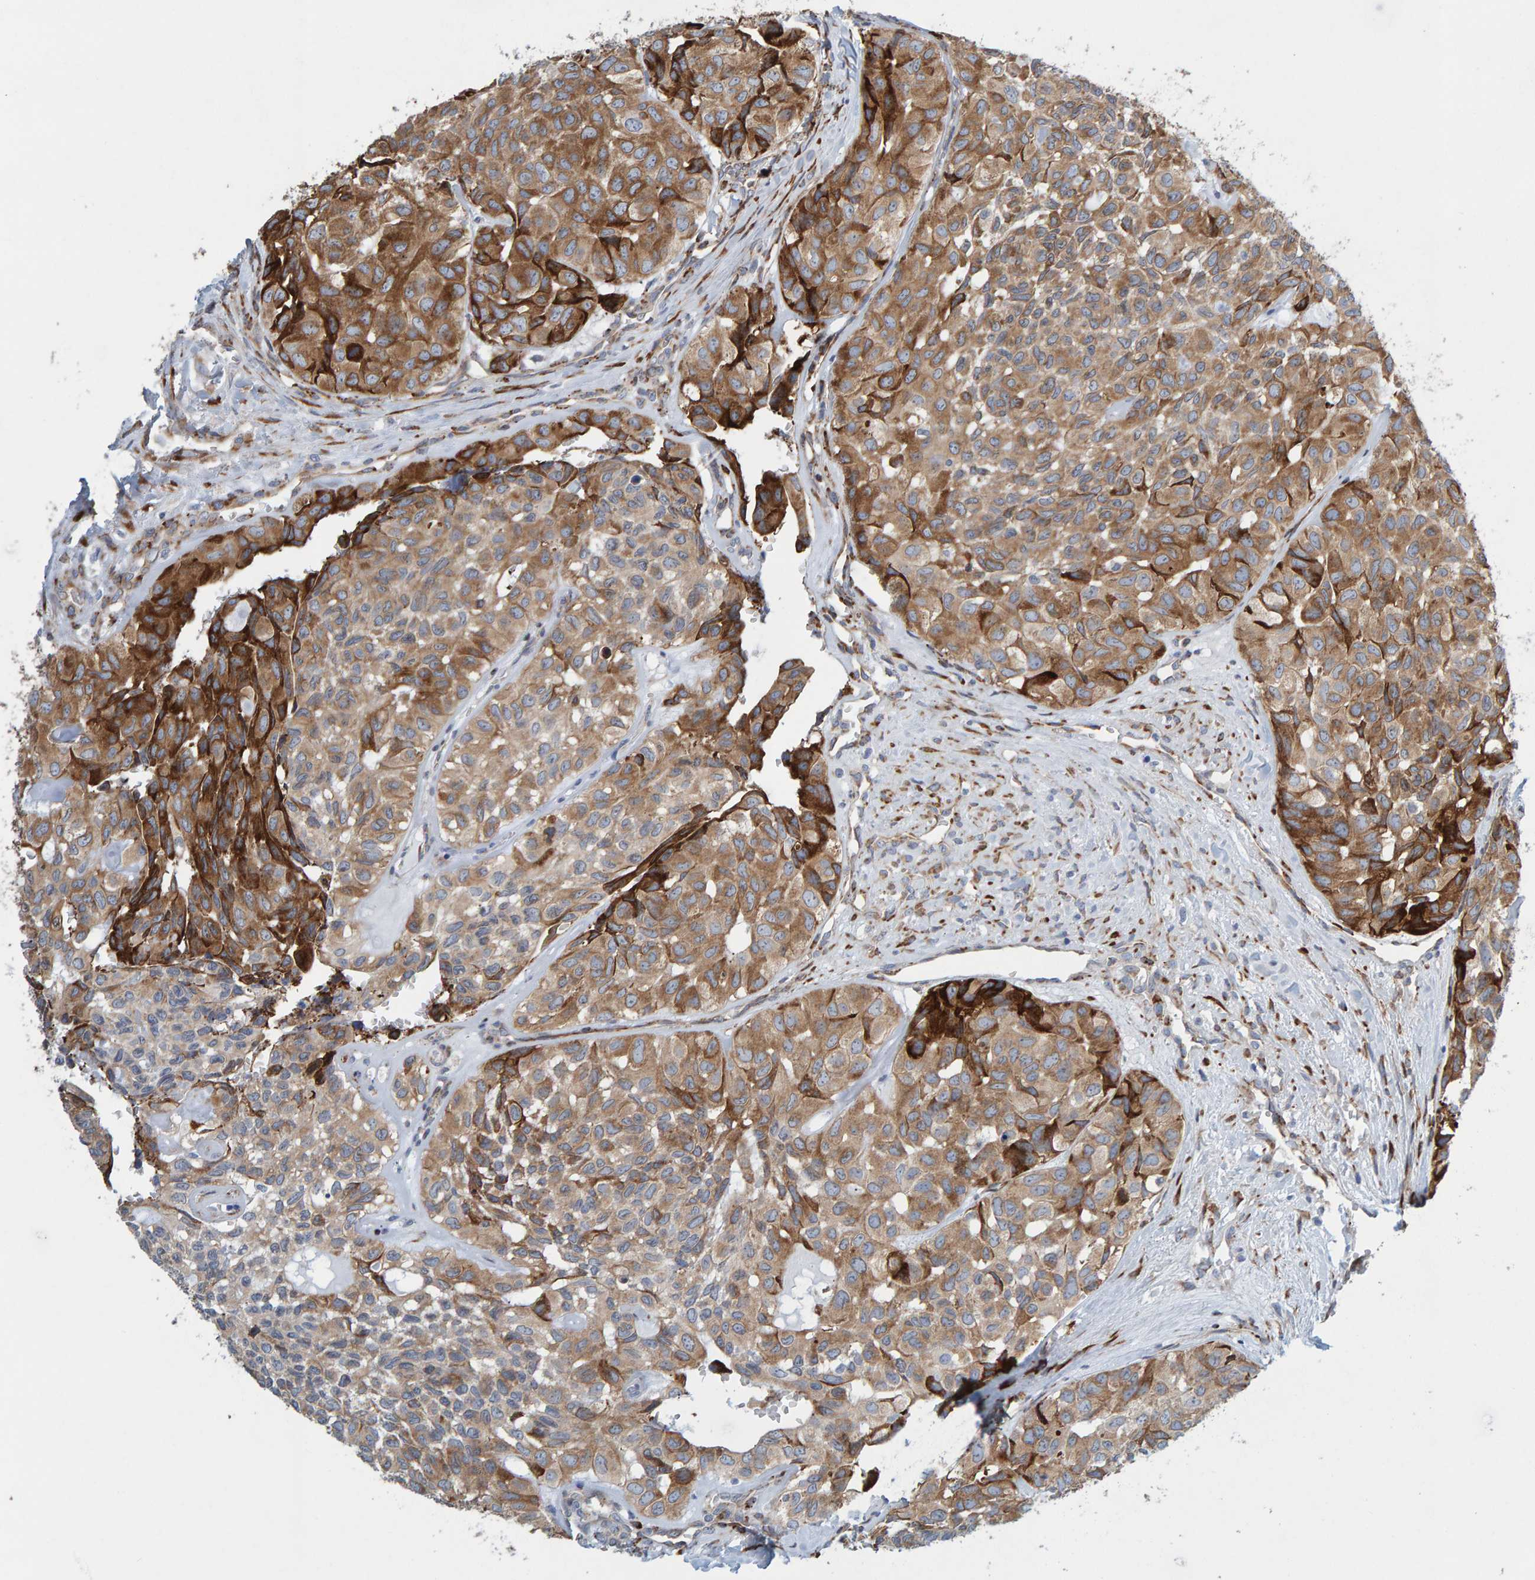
{"staining": {"intensity": "strong", "quantity": ">75%", "location": "cytoplasmic/membranous"}, "tissue": "head and neck cancer", "cell_type": "Tumor cells", "image_type": "cancer", "snomed": [{"axis": "morphology", "description": "Adenocarcinoma, NOS"}, {"axis": "topography", "description": "Salivary gland, NOS"}, {"axis": "topography", "description": "Head-Neck"}], "caption": "Adenocarcinoma (head and neck) stained for a protein displays strong cytoplasmic/membranous positivity in tumor cells.", "gene": "MMP16", "patient": {"sex": "female", "age": 76}}